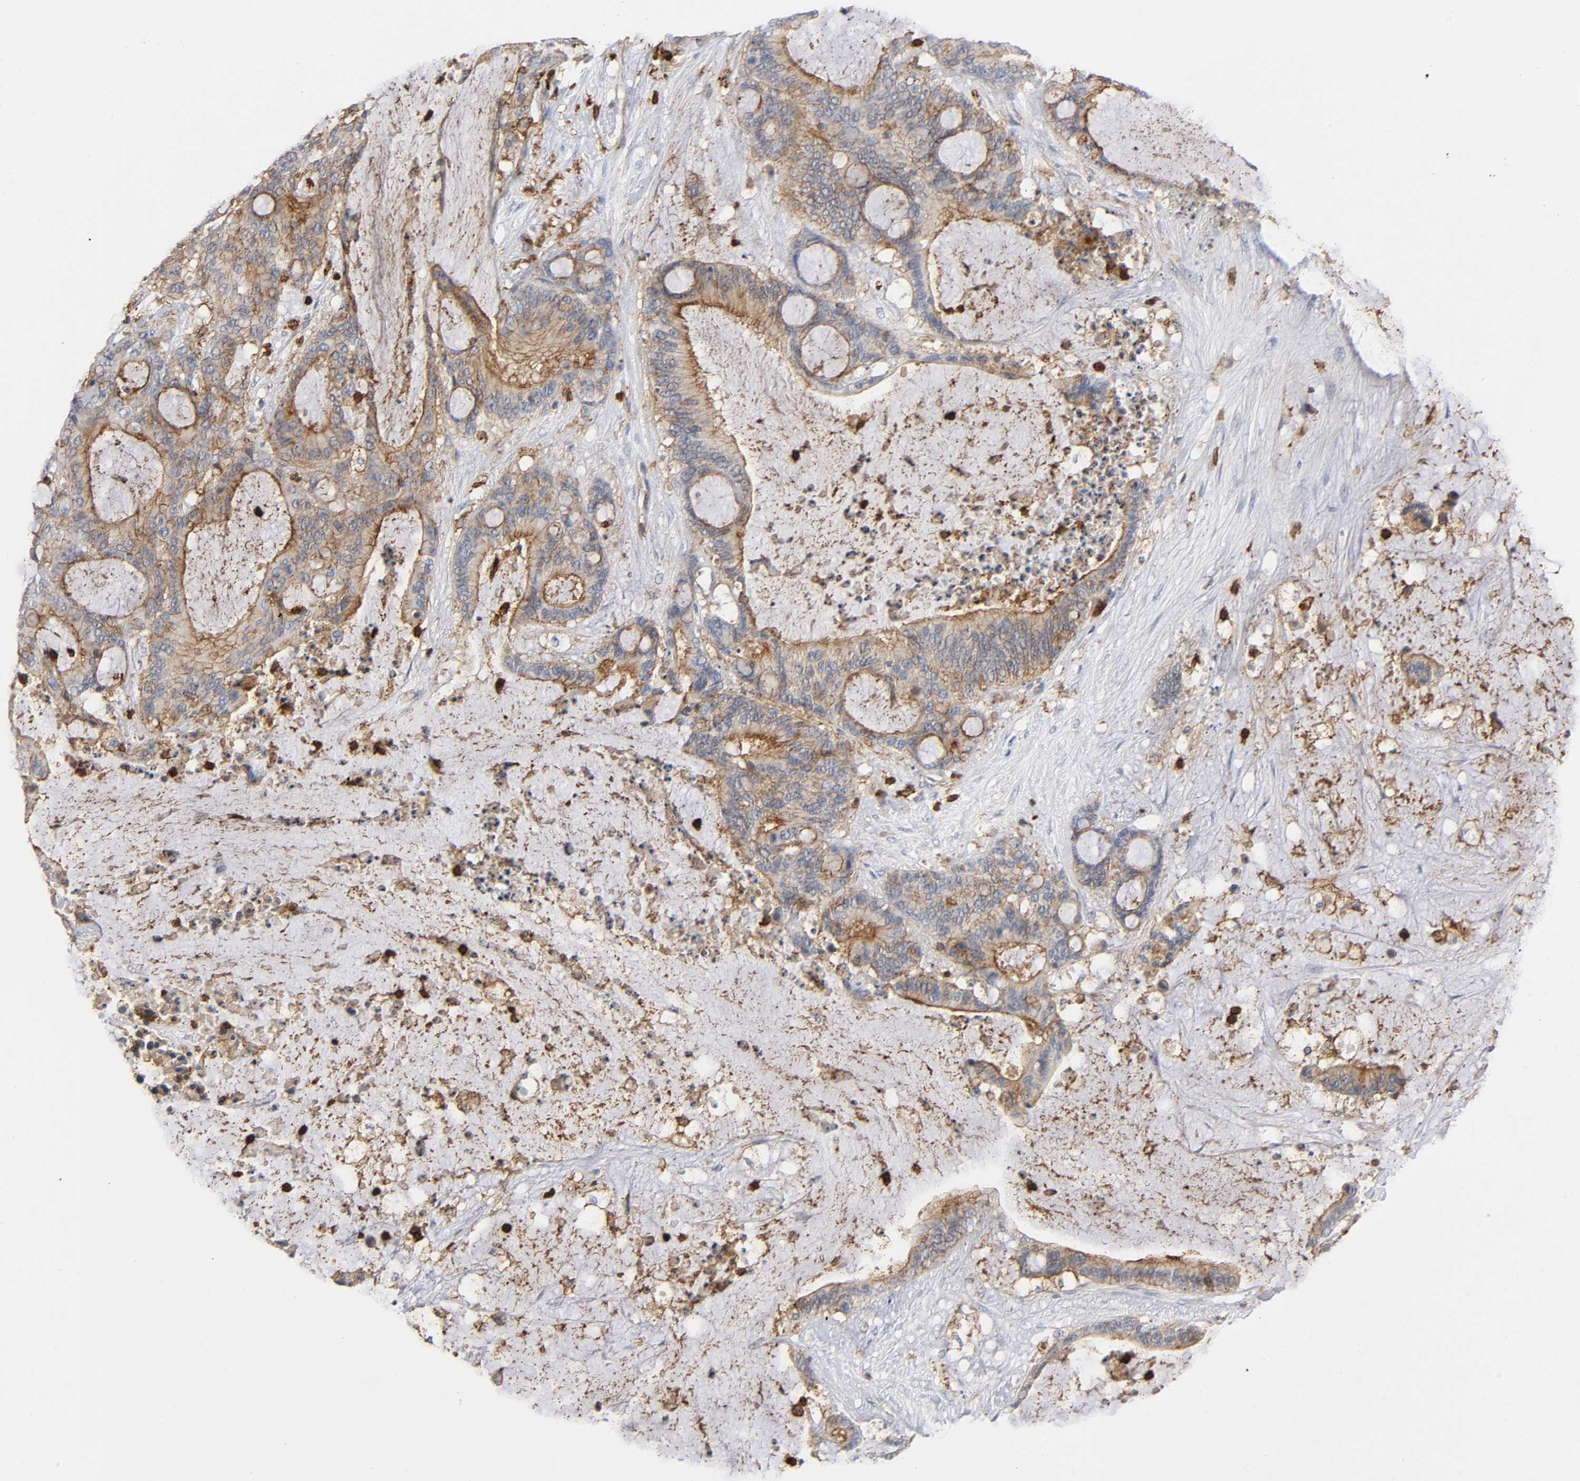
{"staining": {"intensity": "moderate", "quantity": "25%-75%", "location": "cytoplasmic/membranous"}, "tissue": "liver cancer", "cell_type": "Tumor cells", "image_type": "cancer", "snomed": [{"axis": "morphology", "description": "Cholangiocarcinoma"}, {"axis": "topography", "description": "Liver"}], "caption": "This photomicrograph displays cholangiocarcinoma (liver) stained with immunohistochemistry (IHC) to label a protein in brown. The cytoplasmic/membranous of tumor cells show moderate positivity for the protein. Nuclei are counter-stained blue.", "gene": "LYN", "patient": {"sex": "female", "age": 73}}